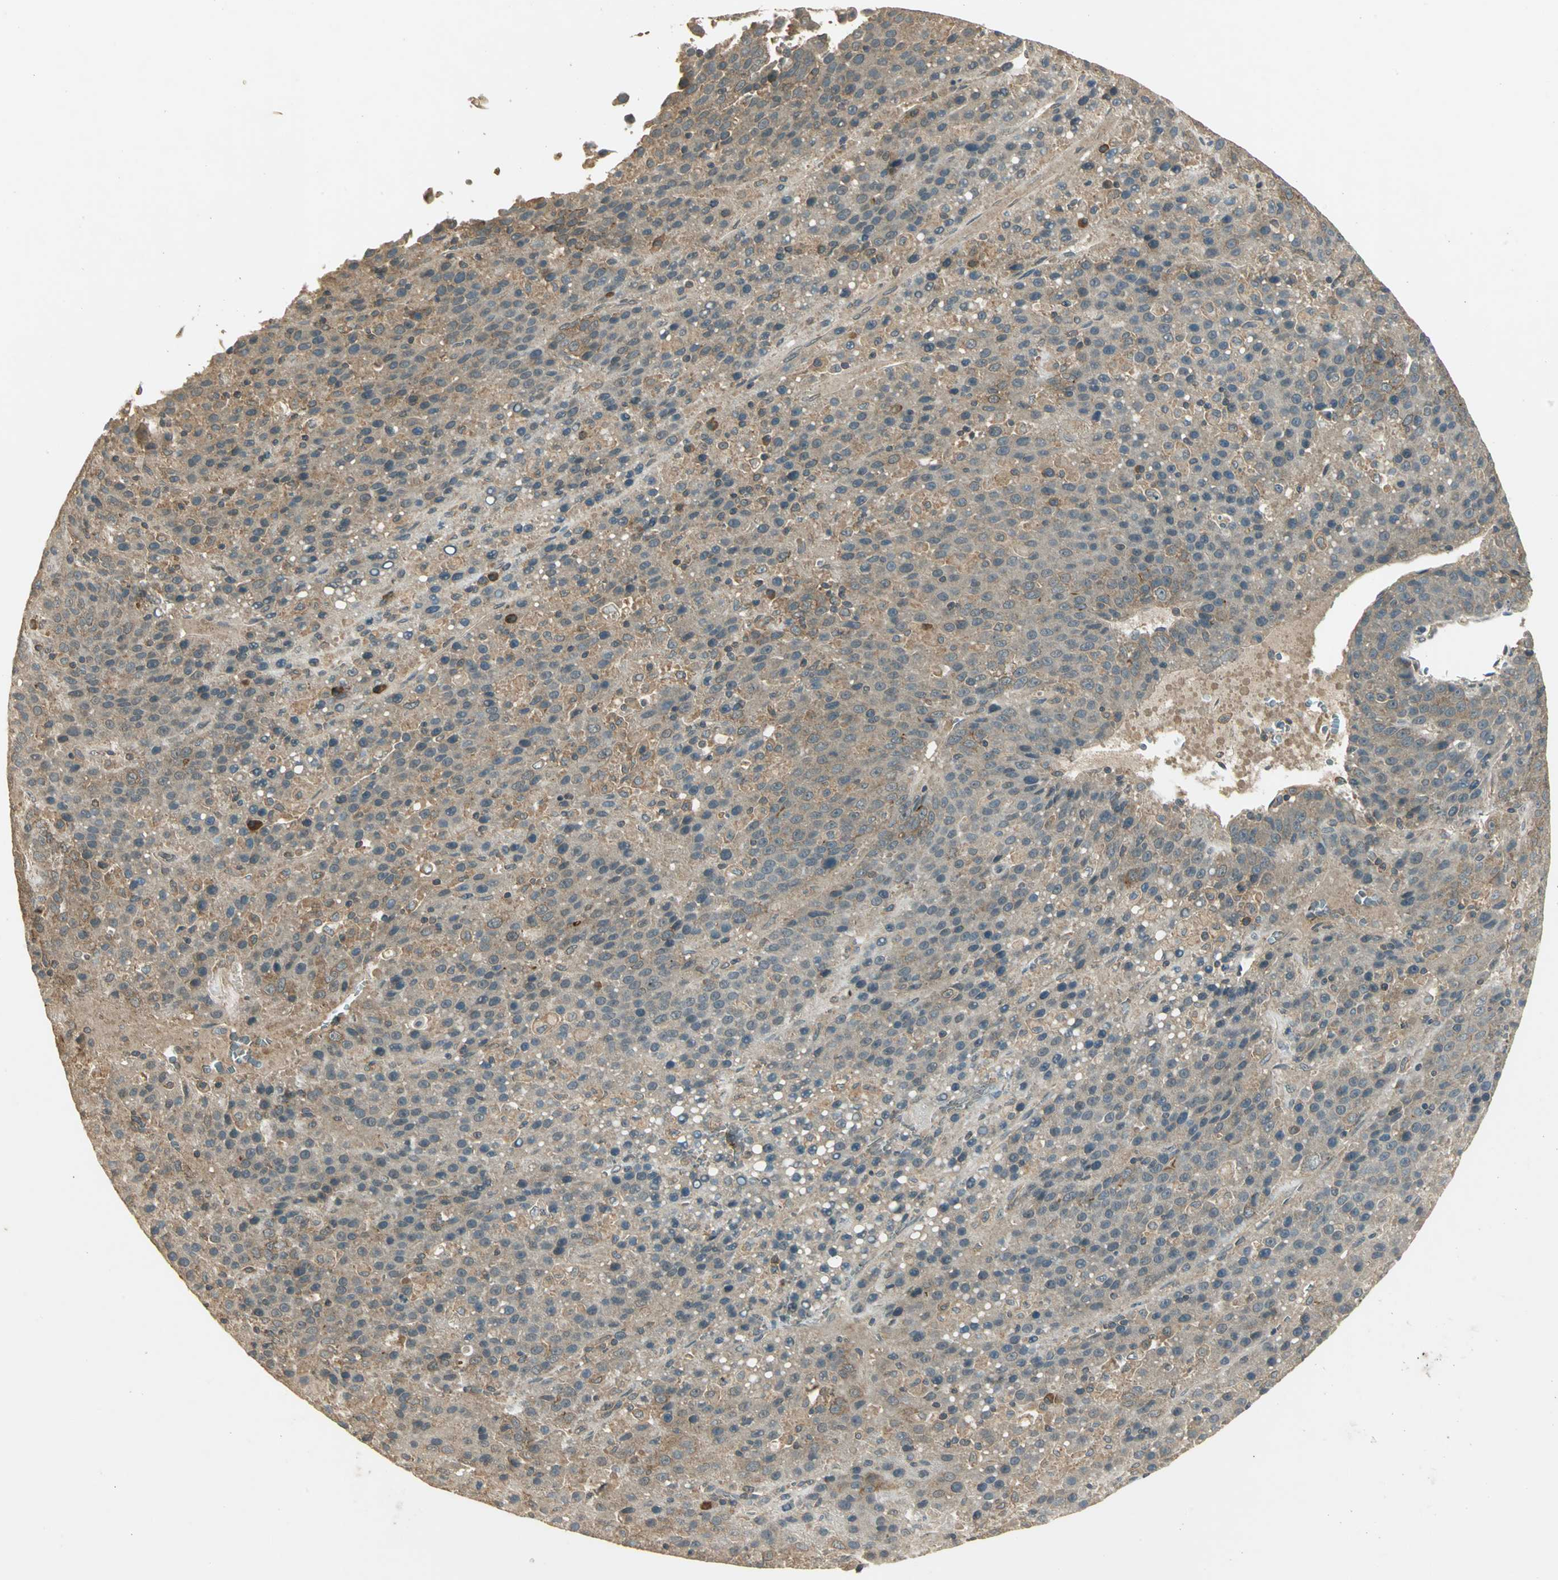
{"staining": {"intensity": "weak", "quantity": ">75%", "location": "cytoplasmic/membranous"}, "tissue": "liver cancer", "cell_type": "Tumor cells", "image_type": "cancer", "snomed": [{"axis": "morphology", "description": "Carcinoma, Hepatocellular, NOS"}, {"axis": "topography", "description": "Liver"}], "caption": "Hepatocellular carcinoma (liver) stained with DAB (3,3'-diaminobenzidine) IHC shows low levels of weak cytoplasmic/membranous staining in about >75% of tumor cells. The staining was performed using DAB (3,3'-diaminobenzidine), with brown indicating positive protein expression. Nuclei are stained blue with hematoxylin.", "gene": "KEAP1", "patient": {"sex": "female", "age": 53}}